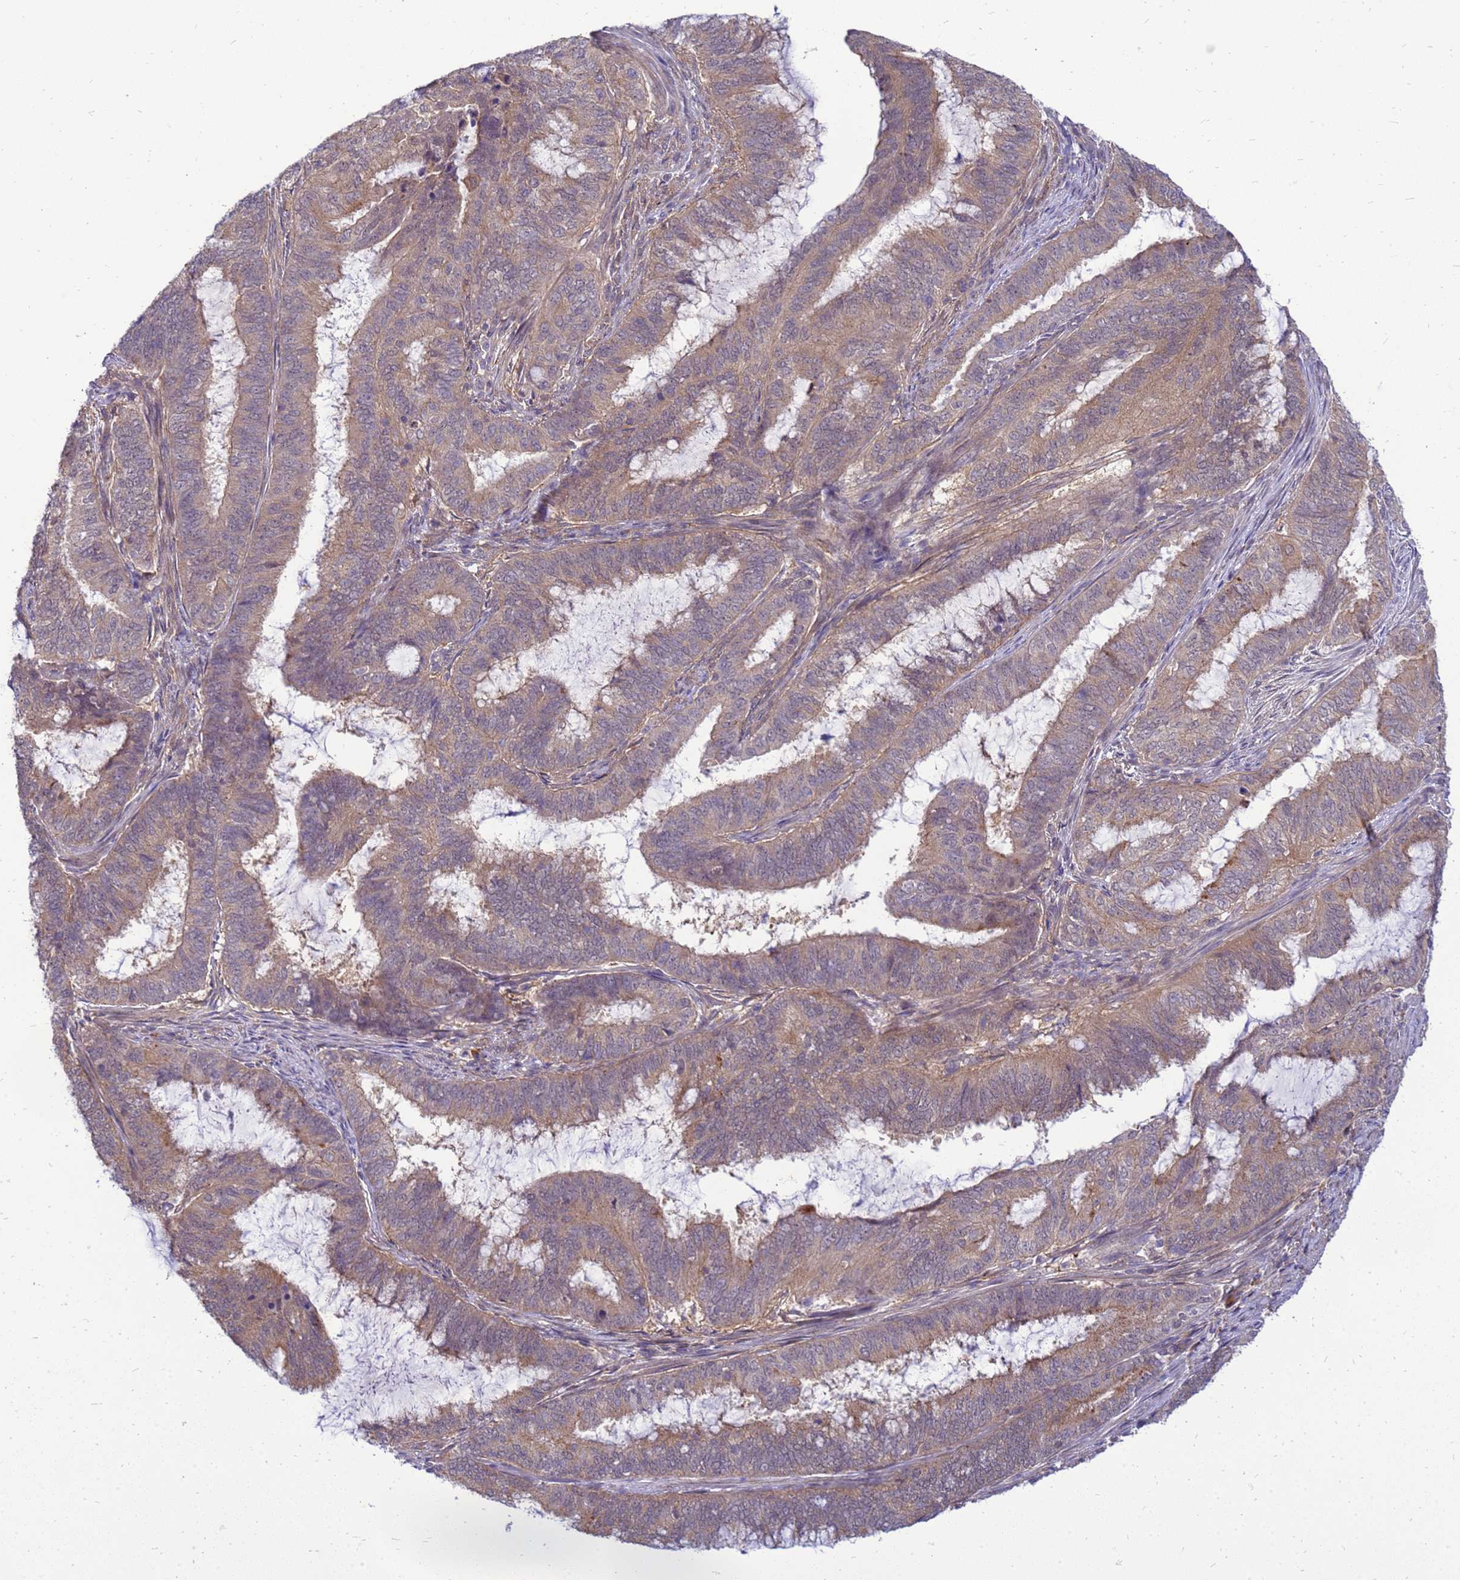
{"staining": {"intensity": "moderate", "quantity": ">75%", "location": "cytoplasmic/membranous"}, "tissue": "endometrial cancer", "cell_type": "Tumor cells", "image_type": "cancer", "snomed": [{"axis": "morphology", "description": "Adenocarcinoma, NOS"}, {"axis": "topography", "description": "Endometrium"}], "caption": "Tumor cells reveal medium levels of moderate cytoplasmic/membranous staining in about >75% of cells in human endometrial adenocarcinoma.", "gene": "ENOPH1", "patient": {"sex": "female", "age": 51}}